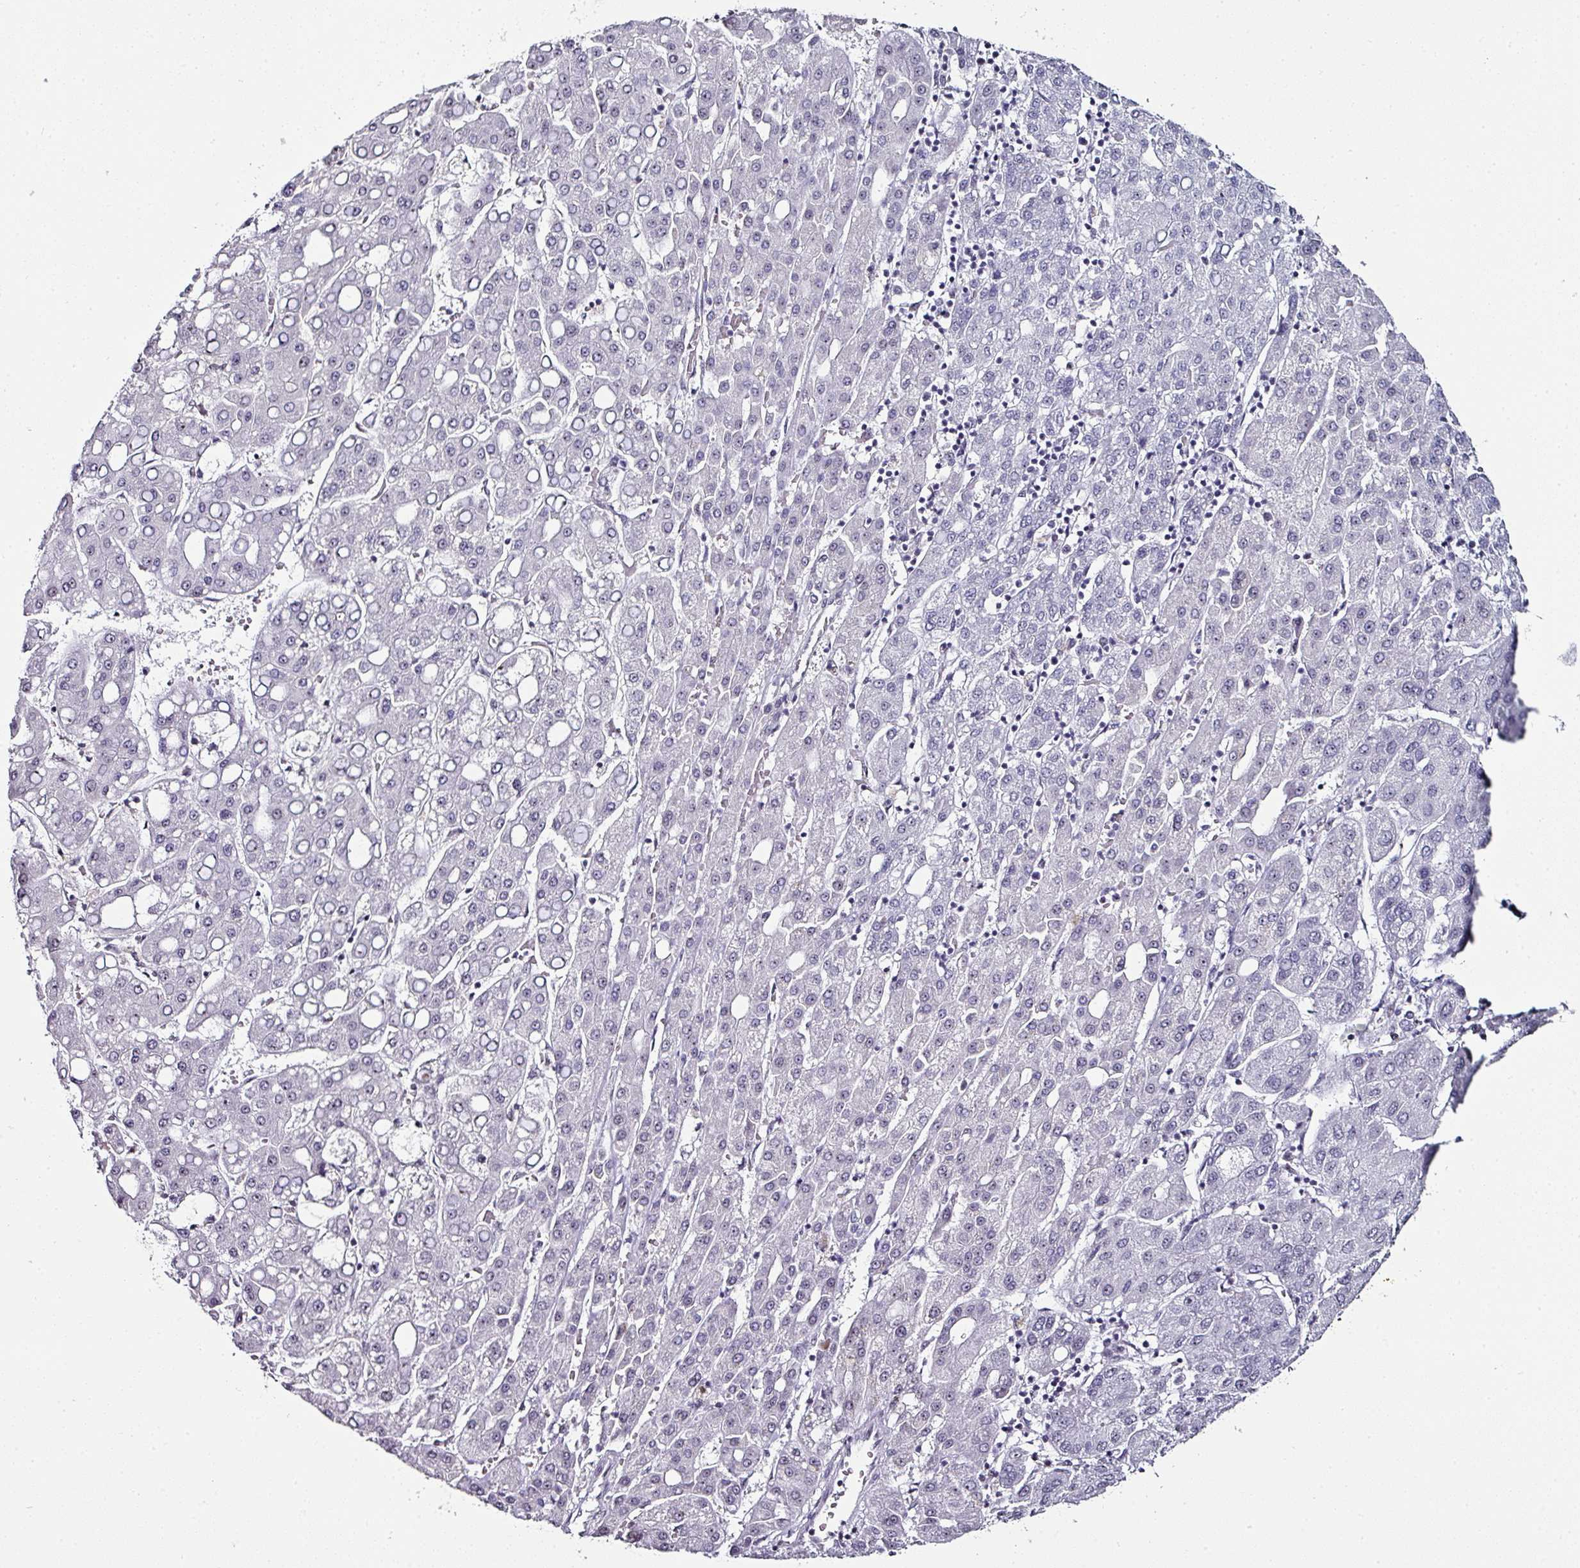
{"staining": {"intensity": "negative", "quantity": "none", "location": "none"}, "tissue": "liver cancer", "cell_type": "Tumor cells", "image_type": "cancer", "snomed": [{"axis": "morphology", "description": "Carcinoma, Hepatocellular, NOS"}, {"axis": "topography", "description": "Liver"}], "caption": "Immunohistochemistry (IHC) histopathology image of neoplastic tissue: human hepatocellular carcinoma (liver) stained with DAB exhibits no significant protein positivity in tumor cells.", "gene": "NACC2", "patient": {"sex": "male", "age": 65}}